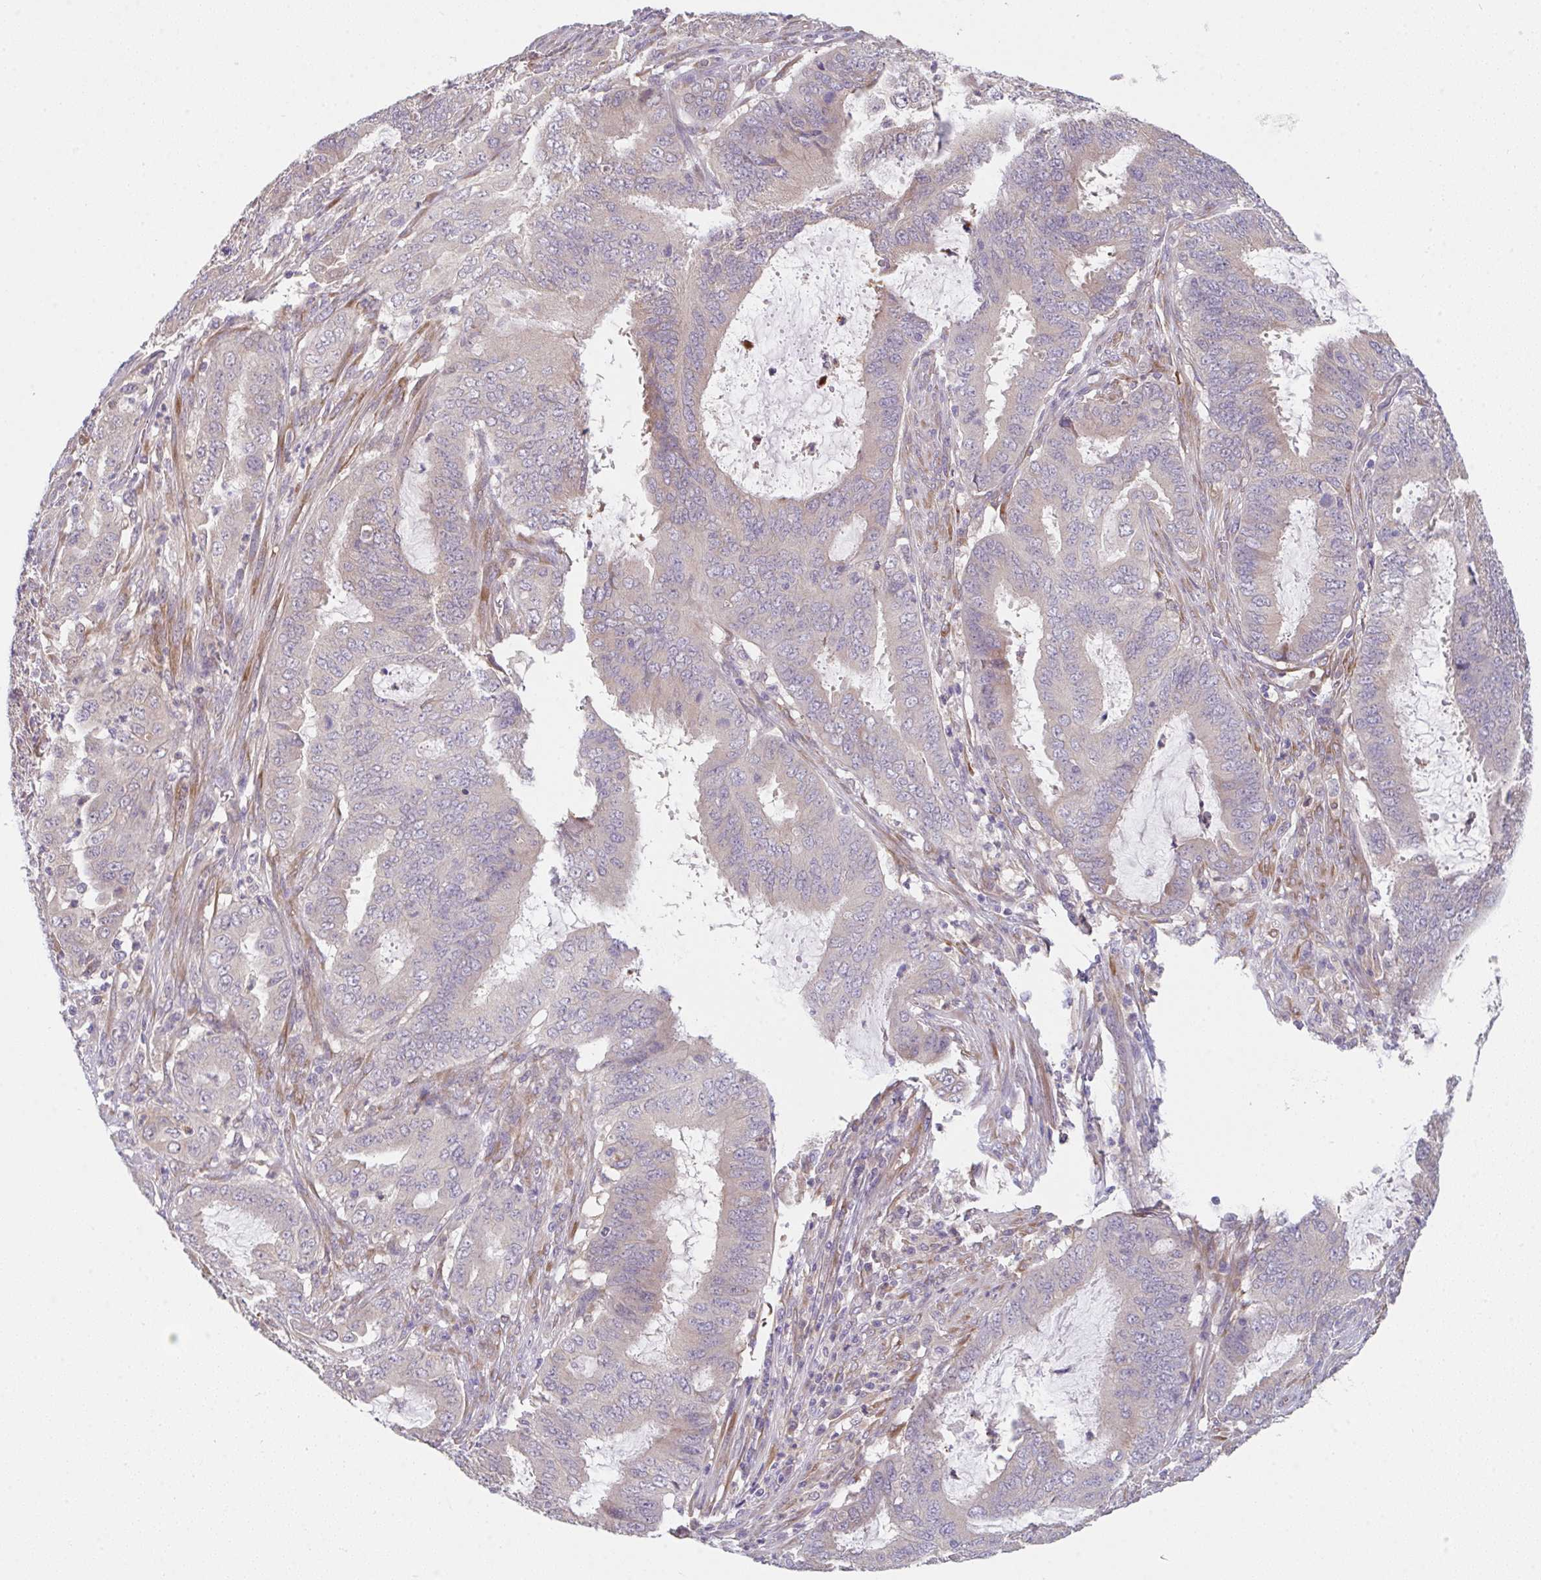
{"staining": {"intensity": "negative", "quantity": "none", "location": "none"}, "tissue": "endometrial cancer", "cell_type": "Tumor cells", "image_type": "cancer", "snomed": [{"axis": "morphology", "description": "Adenocarcinoma, NOS"}, {"axis": "topography", "description": "Endometrium"}], "caption": "High magnification brightfield microscopy of endometrial cancer (adenocarcinoma) stained with DAB (brown) and counterstained with hematoxylin (blue): tumor cells show no significant staining.", "gene": "TSPAN31", "patient": {"sex": "female", "age": 51}}